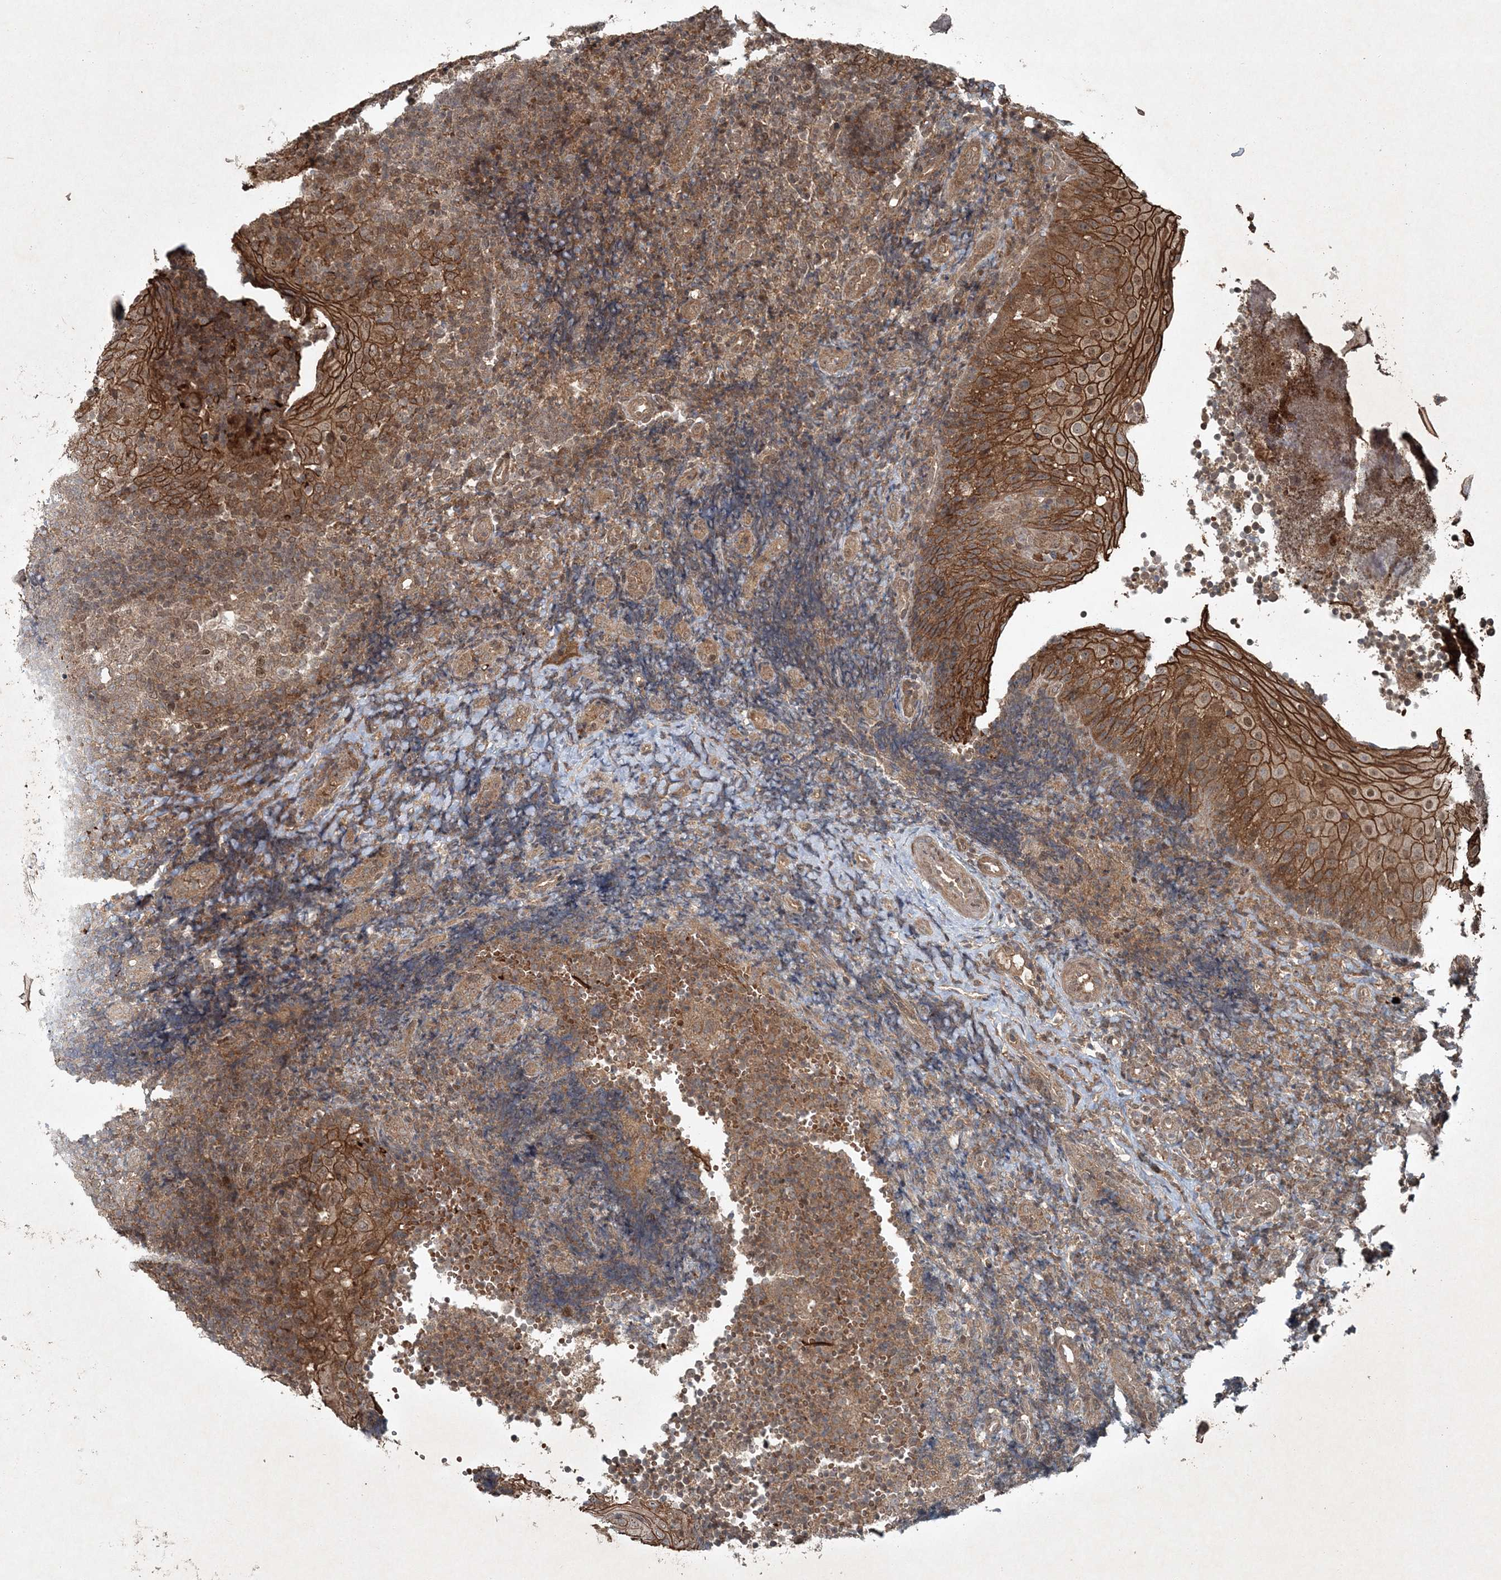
{"staining": {"intensity": "moderate", "quantity": ">75%", "location": "cytoplasmic/membranous"}, "tissue": "tonsil", "cell_type": "Germinal center cells", "image_type": "normal", "snomed": [{"axis": "morphology", "description": "Normal tissue, NOS"}, {"axis": "topography", "description": "Tonsil"}], "caption": "This is a histology image of immunohistochemistry (IHC) staining of benign tonsil, which shows moderate staining in the cytoplasmic/membranous of germinal center cells.", "gene": "FBXL17", "patient": {"sex": "female", "age": 40}}